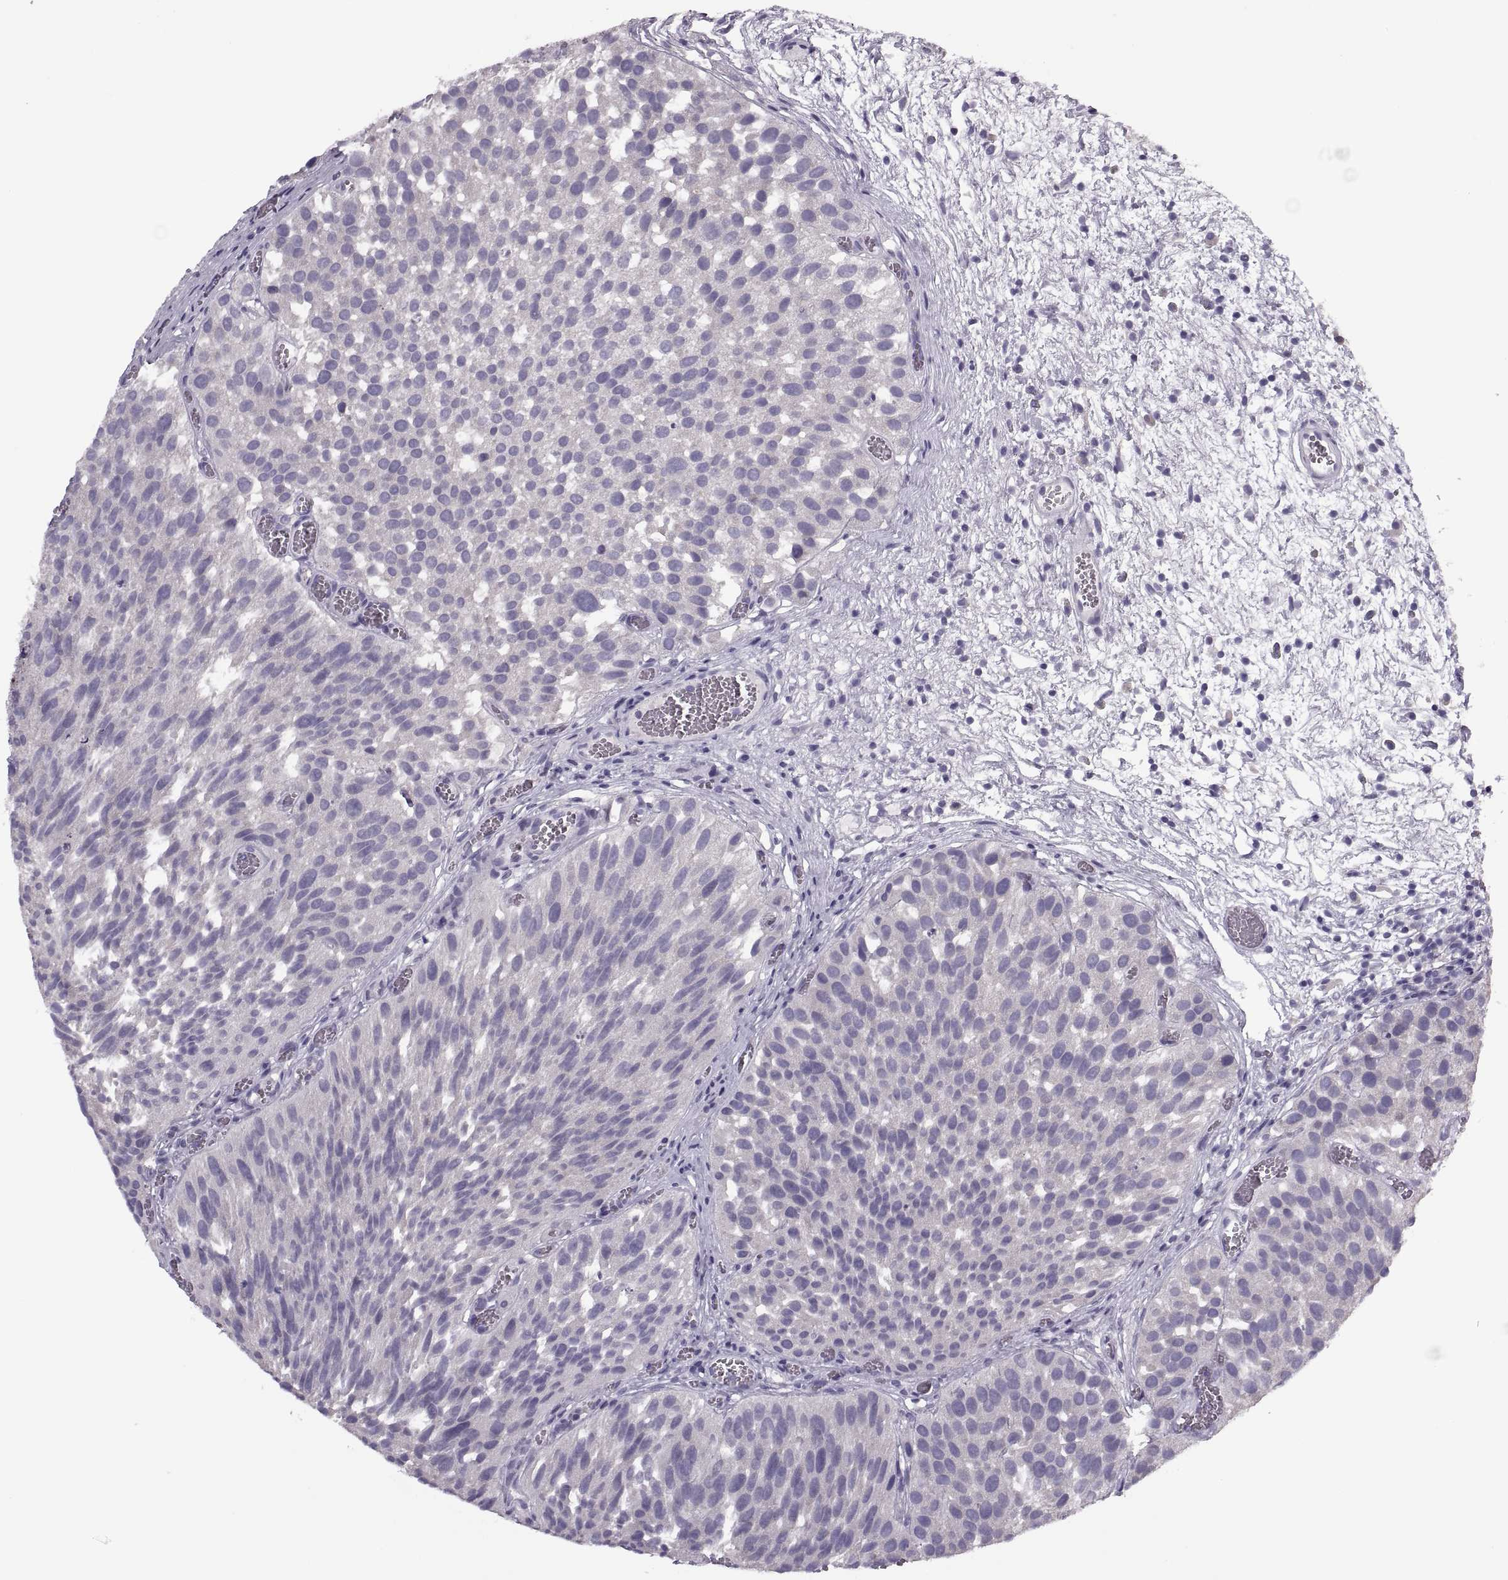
{"staining": {"intensity": "negative", "quantity": "none", "location": "none"}, "tissue": "urothelial cancer", "cell_type": "Tumor cells", "image_type": "cancer", "snomed": [{"axis": "morphology", "description": "Urothelial carcinoma, Low grade"}, {"axis": "topography", "description": "Urinary bladder"}], "caption": "The micrograph displays no significant positivity in tumor cells of urothelial cancer.", "gene": "PRSS54", "patient": {"sex": "female", "age": 69}}